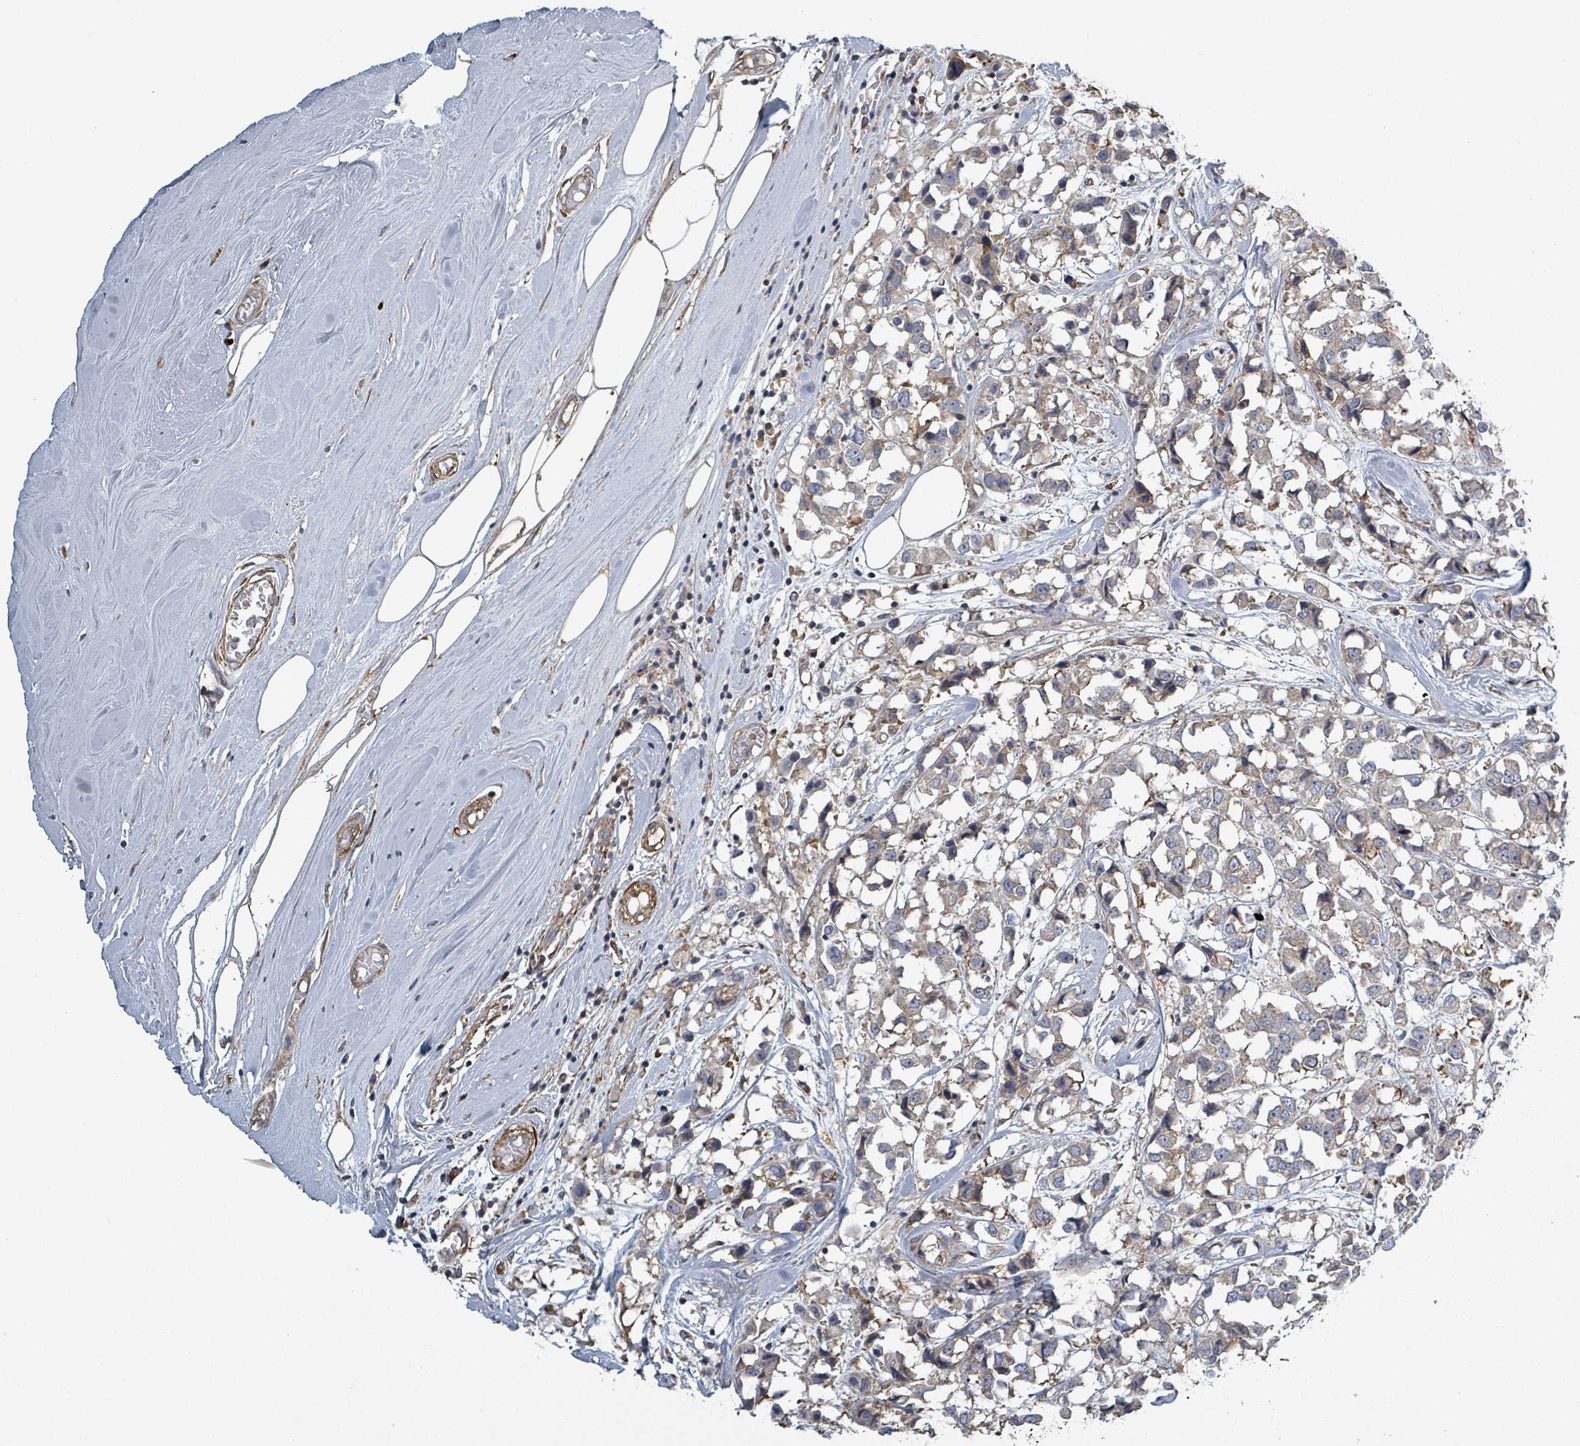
{"staining": {"intensity": "negative", "quantity": "none", "location": "none"}, "tissue": "breast cancer", "cell_type": "Tumor cells", "image_type": "cancer", "snomed": [{"axis": "morphology", "description": "Duct carcinoma"}, {"axis": "topography", "description": "Breast"}], "caption": "An IHC micrograph of breast infiltrating ductal carcinoma is shown. There is no staining in tumor cells of breast infiltrating ductal carcinoma.", "gene": "ADCK1", "patient": {"sex": "female", "age": 61}}